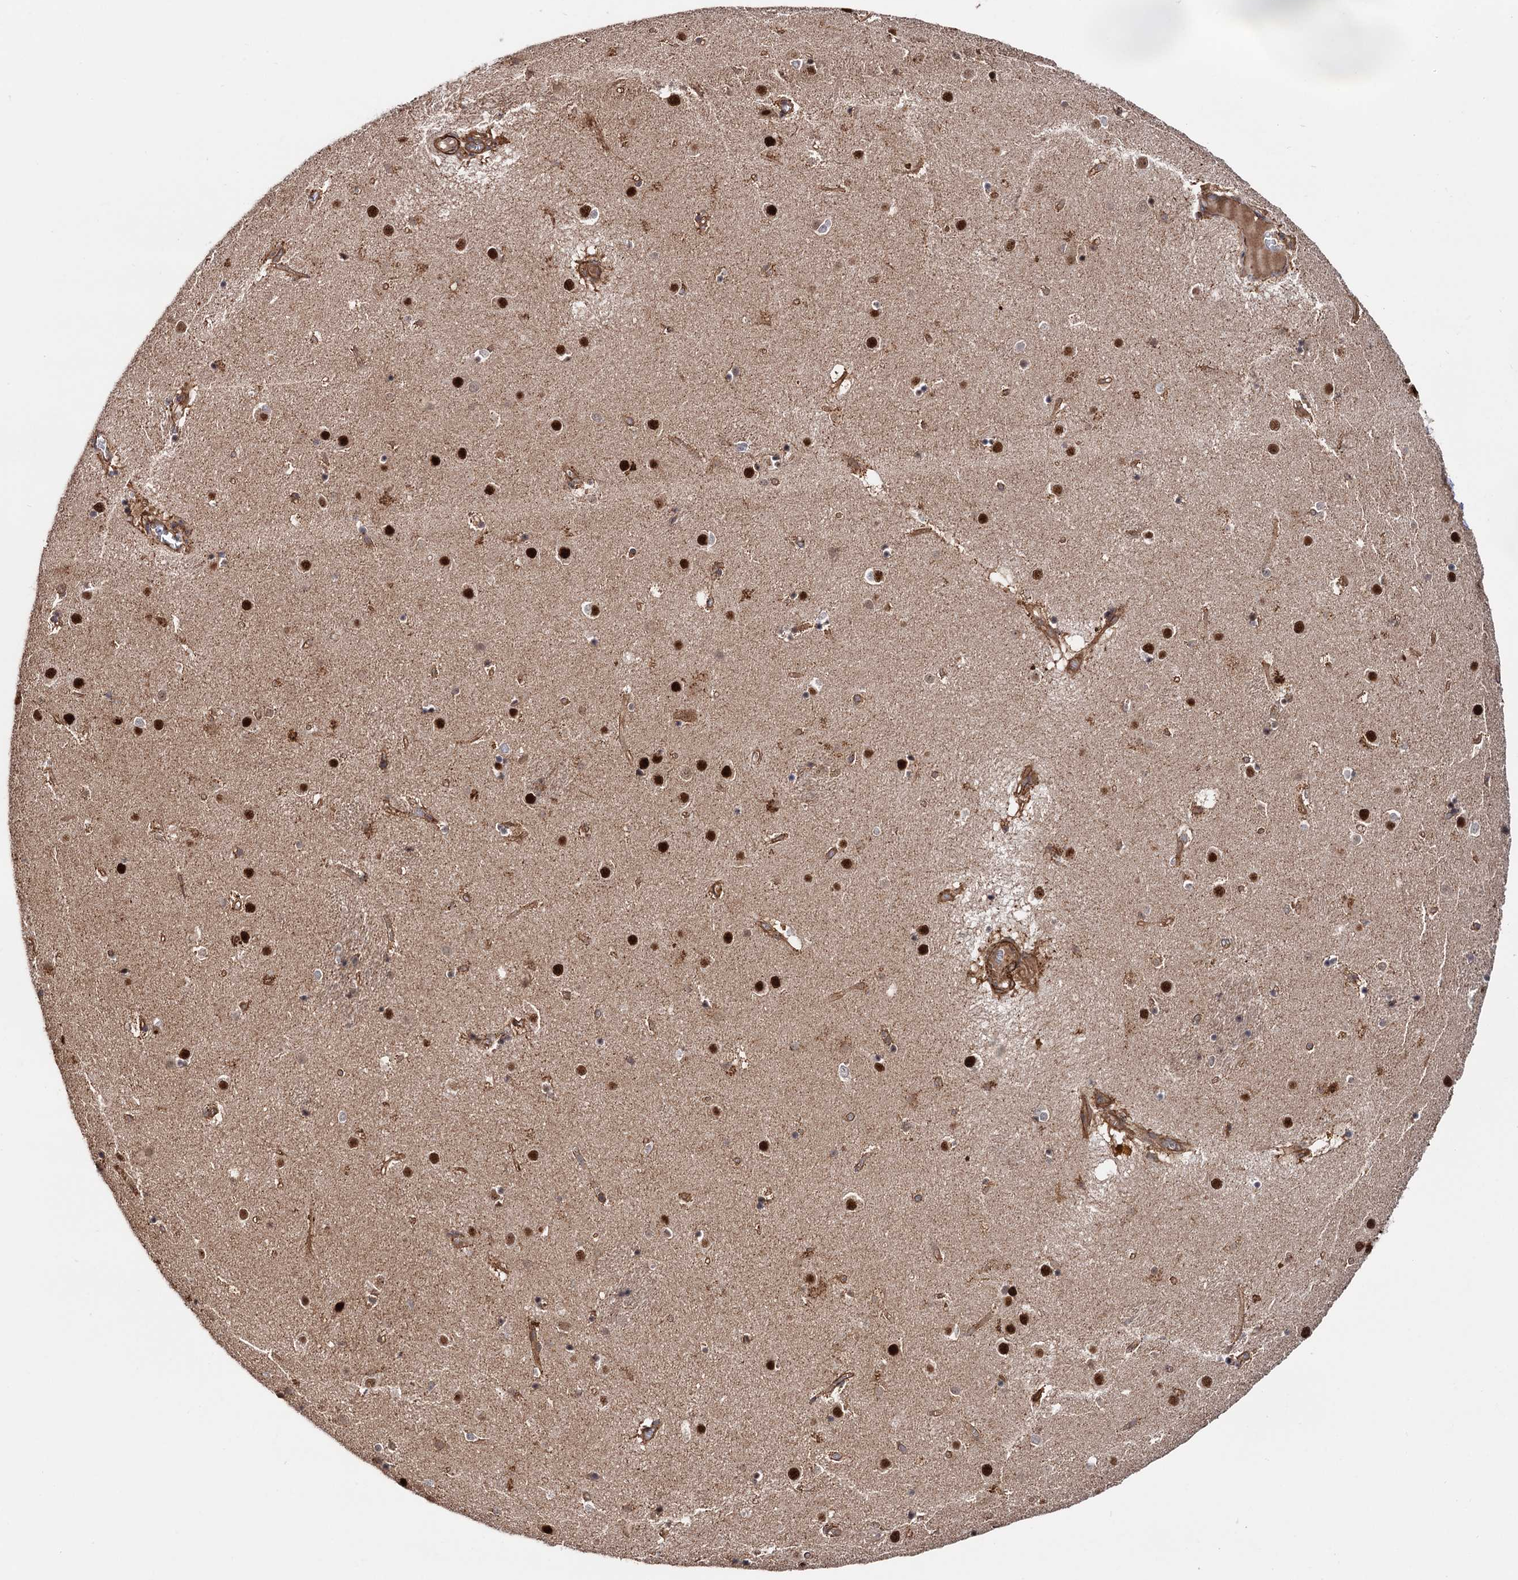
{"staining": {"intensity": "moderate", "quantity": "<25%", "location": "nuclear"}, "tissue": "caudate", "cell_type": "Glial cells", "image_type": "normal", "snomed": [{"axis": "morphology", "description": "Normal tissue, NOS"}, {"axis": "topography", "description": "Lateral ventricle wall"}], "caption": "Immunohistochemical staining of benign human caudate shows moderate nuclear protein staining in approximately <25% of glial cells. (Stains: DAB in brown, nuclei in blue, Microscopy: brightfield microscopy at high magnification).", "gene": "ATP8B4", "patient": {"sex": "male", "age": 70}}